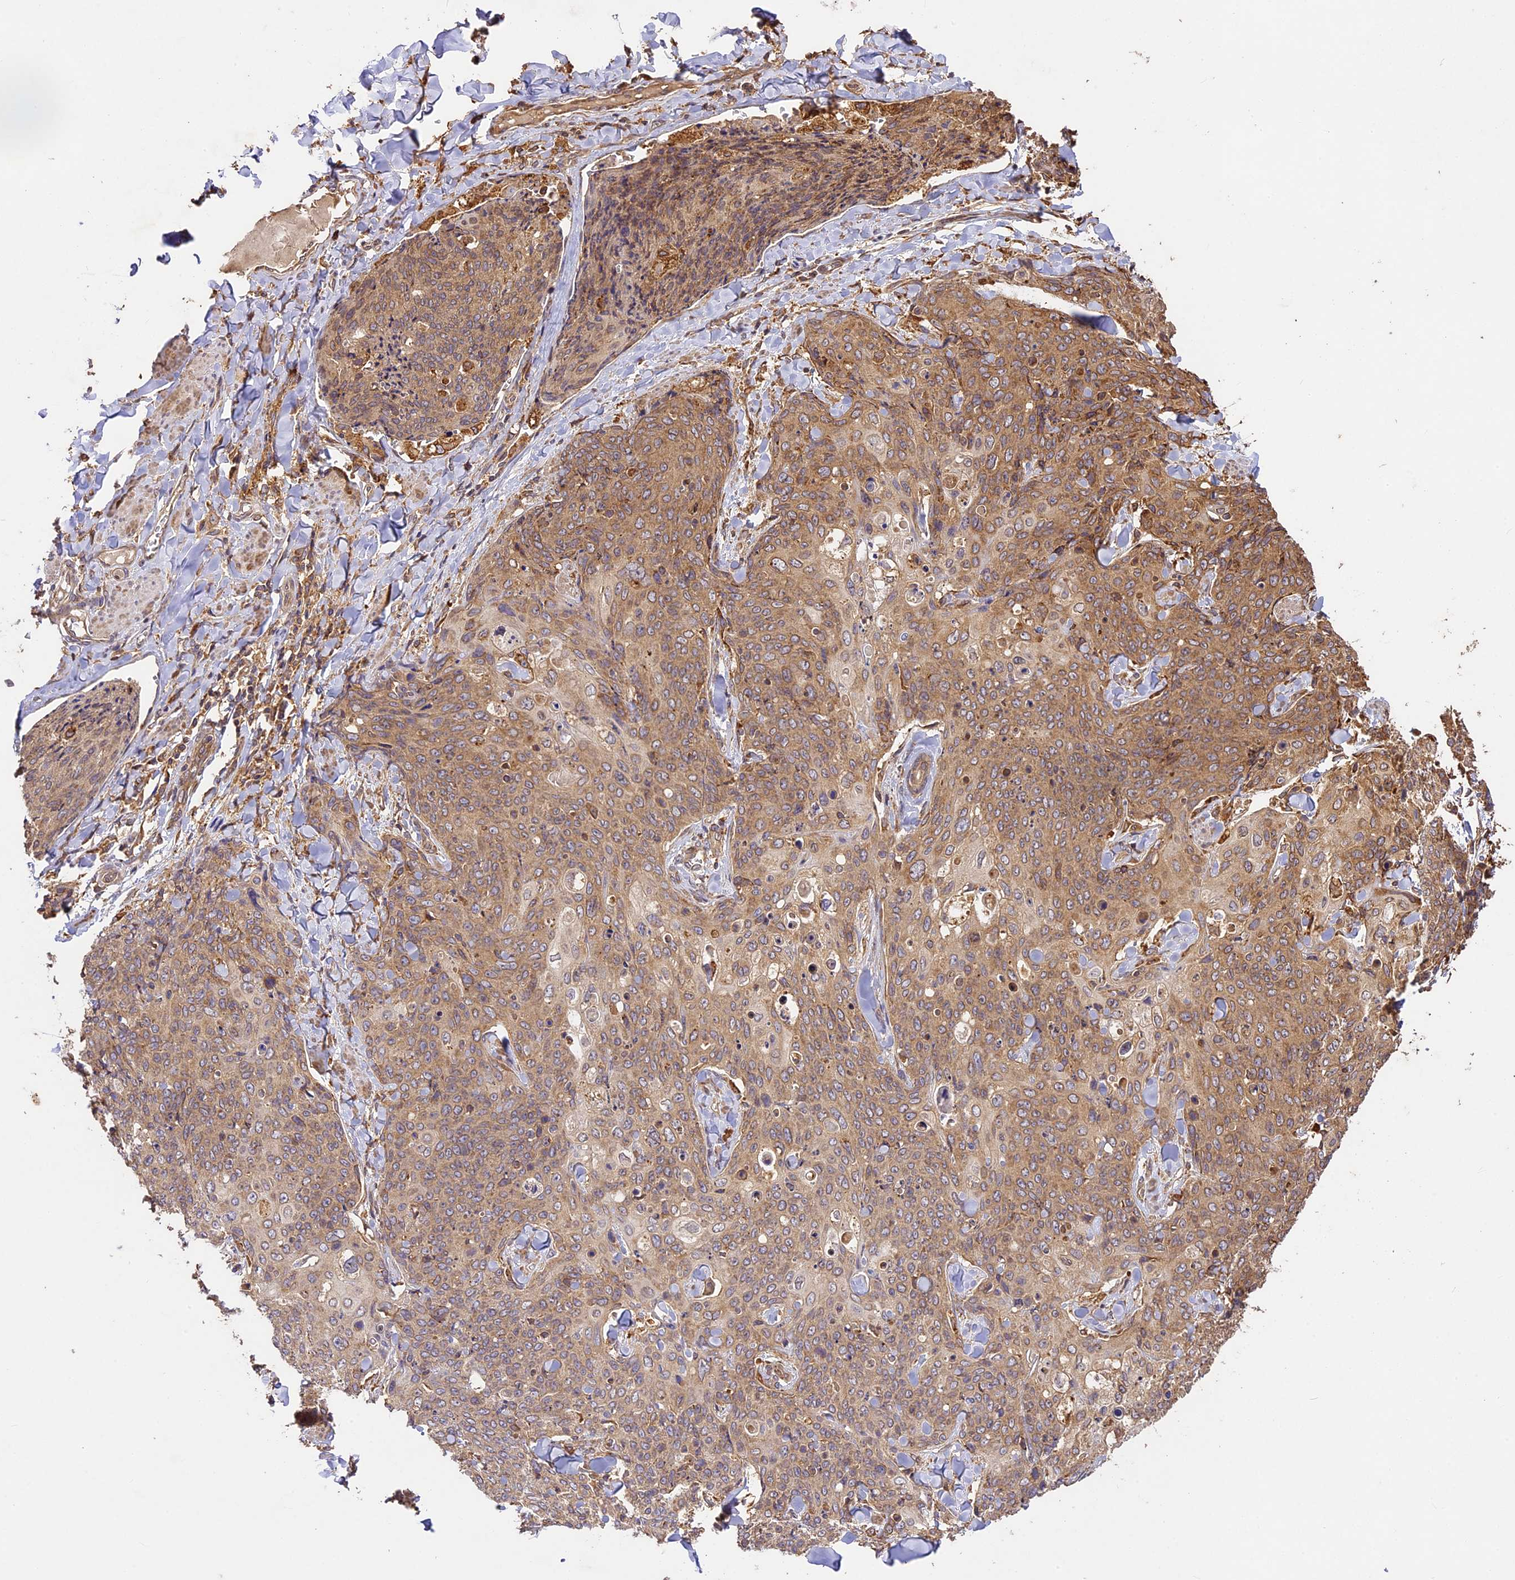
{"staining": {"intensity": "moderate", "quantity": ">75%", "location": "cytoplasmic/membranous"}, "tissue": "skin cancer", "cell_type": "Tumor cells", "image_type": "cancer", "snomed": [{"axis": "morphology", "description": "Squamous cell carcinoma, NOS"}, {"axis": "topography", "description": "Skin"}, {"axis": "topography", "description": "Vulva"}], "caption": "About >75% of tumor cells in squamous cell carcinoma (skin) display moderate cytoplasmic/membranous protein expression as visualized by brown immunohistochemical staining.", "gene": "BRAP", "patient": {"sex": "female", "age": 85}}